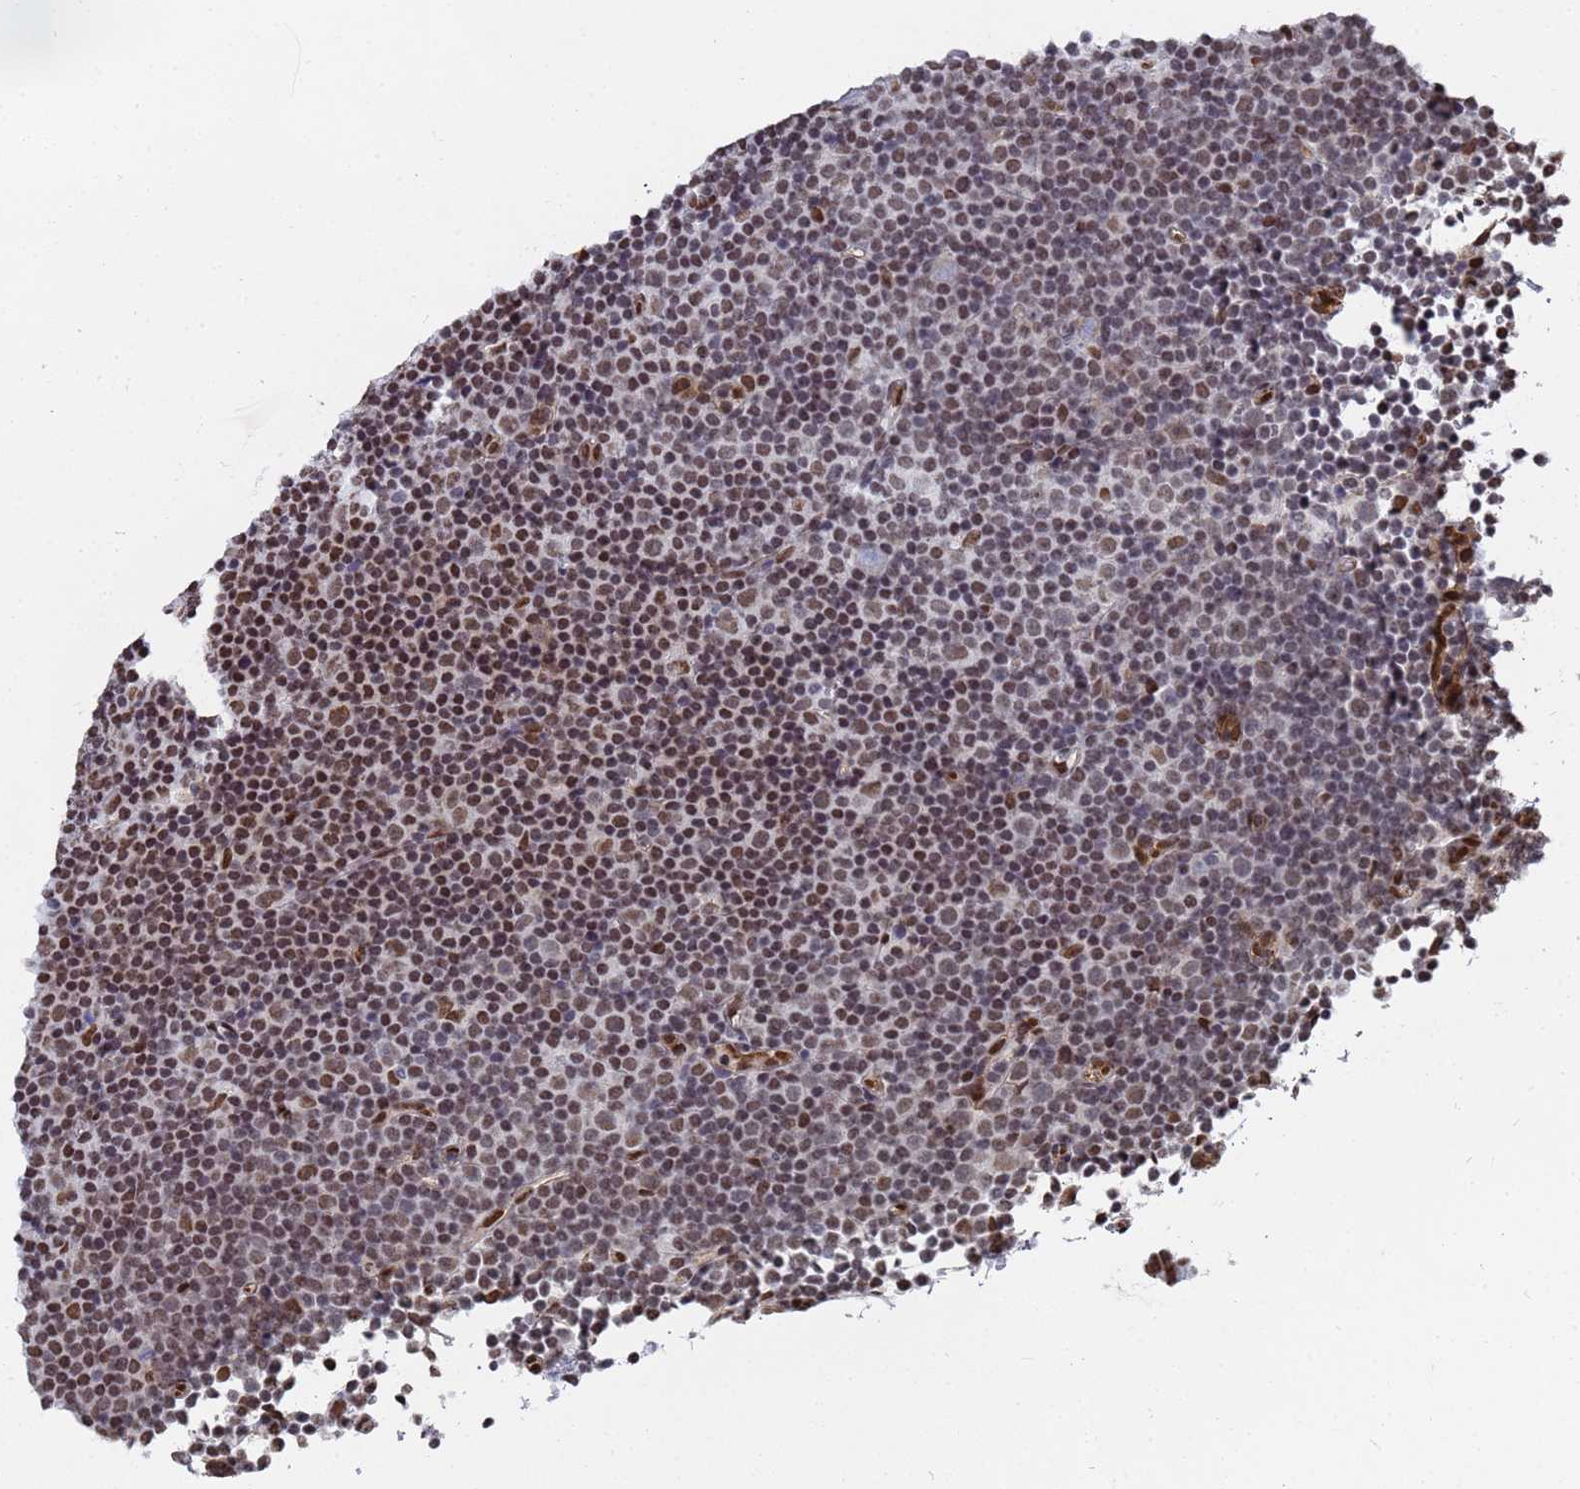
{"staining": {"intensity": "moderate", "quantity": ">75%", "location": "nuclear"}, "tissue": "lymphoma", "cell_type": "Tumor cells", "image_type": "cancer", "snomed": [{"axis": "morphology", "description": "Malignant lymphoma, non-Hodgkin's type, Low grade"}, {"axis": "topography", "description": "Lymph node"}], "caption": "This image displays immunohistochemistry staining of human lymphoma, with medium moderate nuclear positivity in about >75% of tumor cells.", "gene": "RAVER2", "patient": {"sex": "female", "age": 67}}